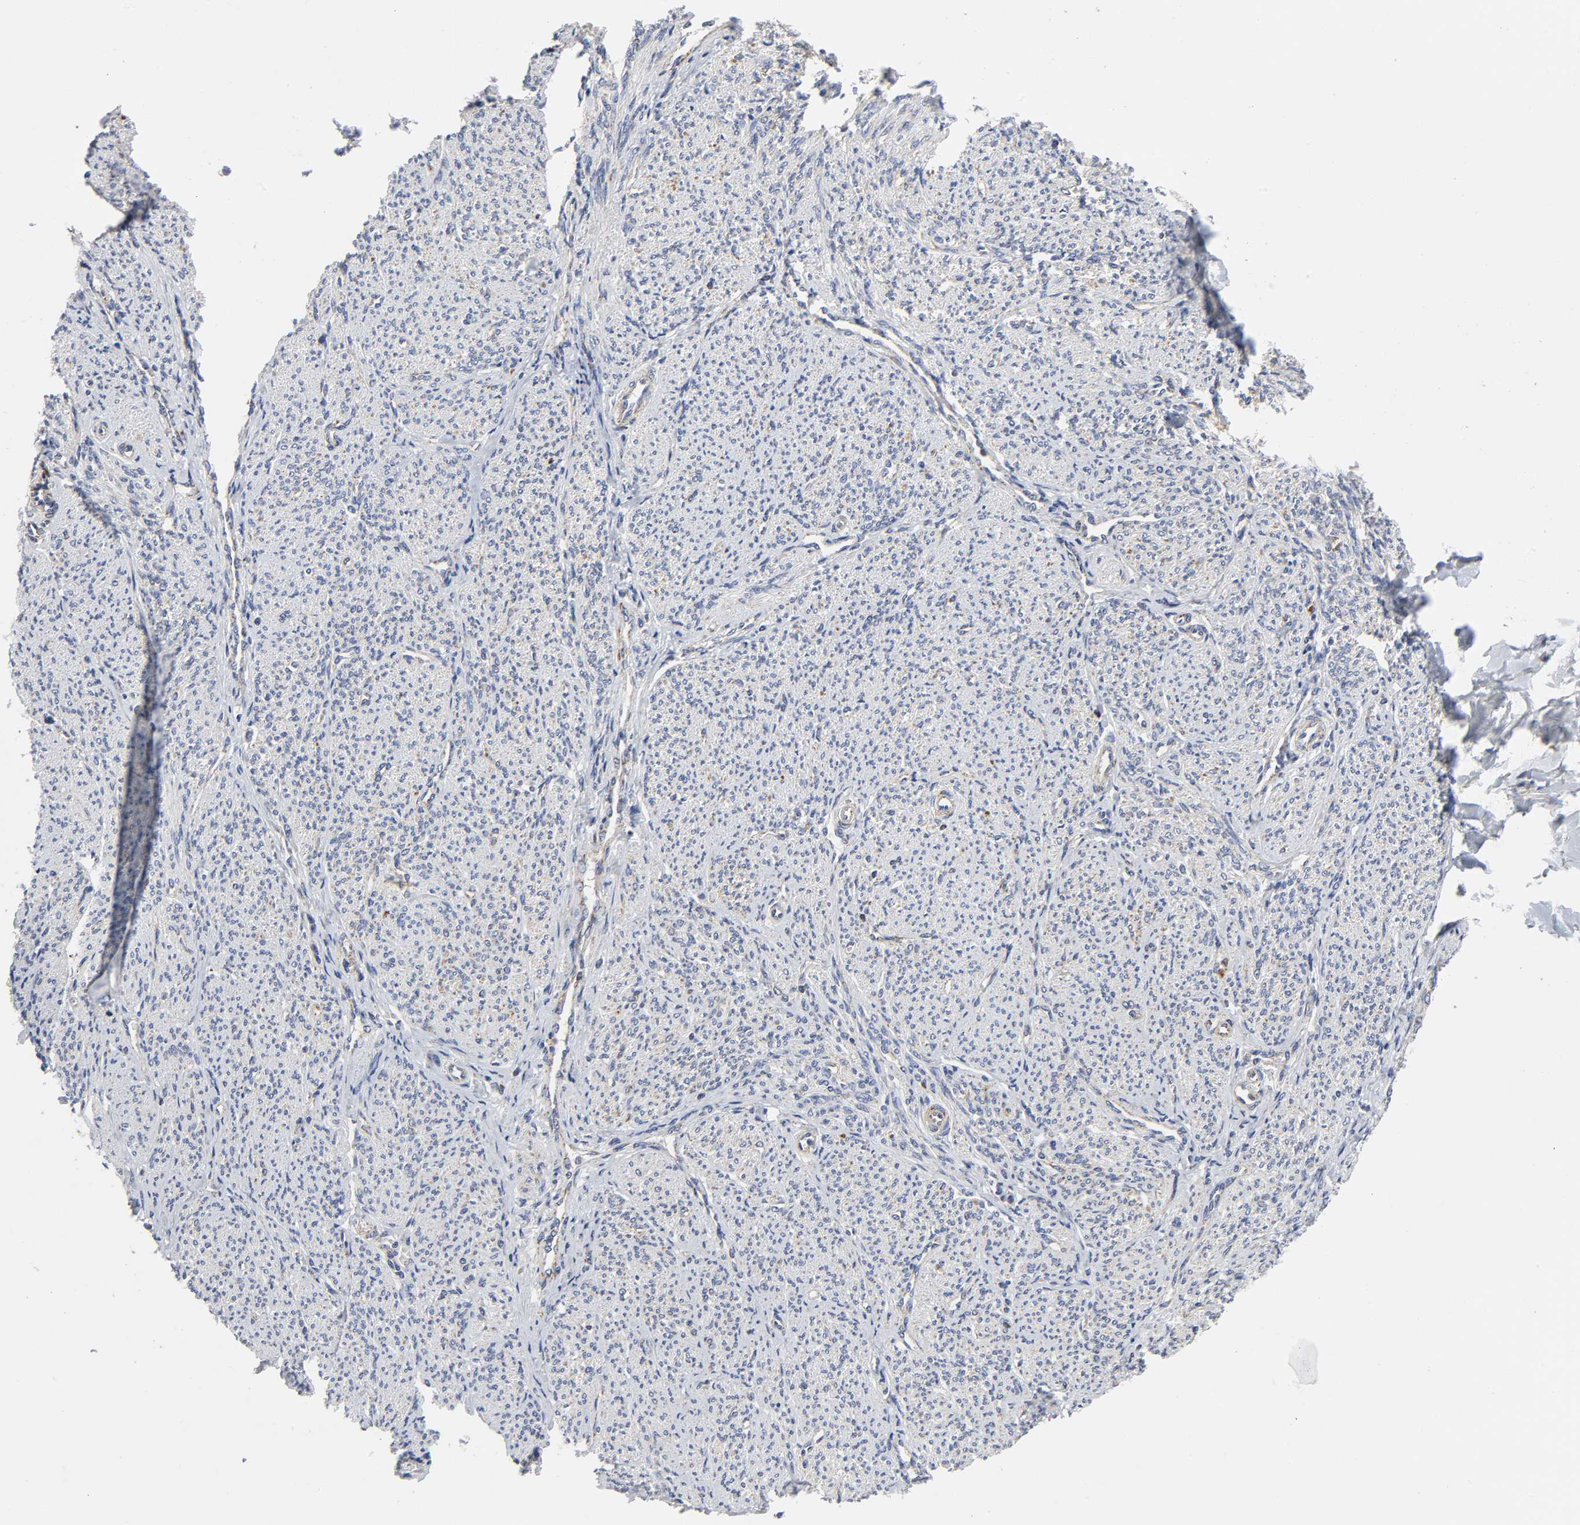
{"staining": {"intensity": "weak", "quantity": "<25%", "location": "cytoplasmic/membranous"}, "tissue": "smooth muscle", "cell_type": "Smooth muscle cells", "image_type": "normal", "snomed": [{"axis": "morphology", "description": "Normal tissue, NOS"}, {"axis": "topography", "description": "Smooth muscle"}], "caption": "DAB (3,3'-diaminobenzidine) immunohistochemical staining of normal human smooth muscle demonstrates no significant staining in smooth muscle cells.", "gene": "AOPEP", "patient": {"sex": "female", "age": 65}}